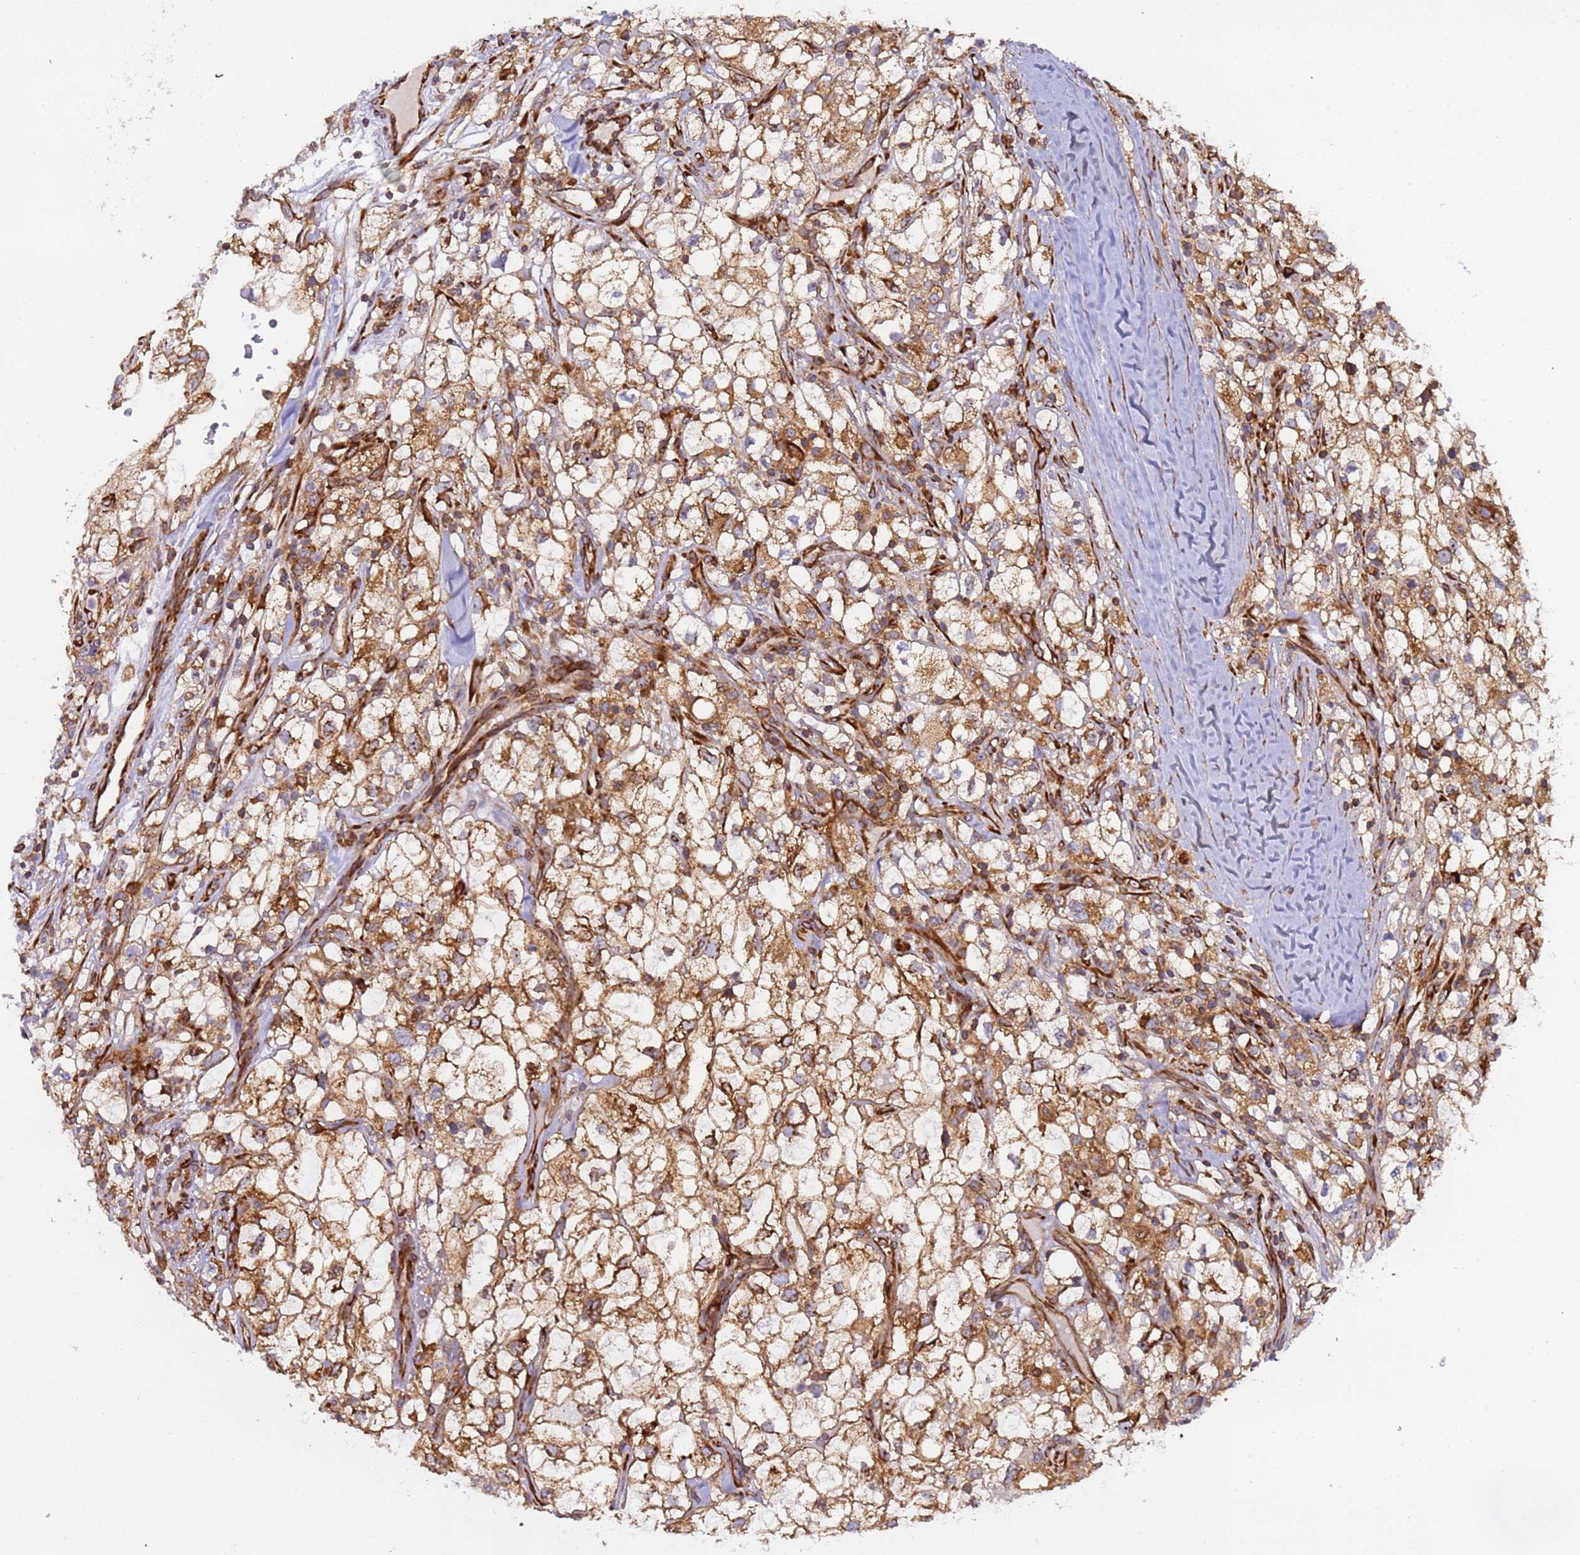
{"staining": {"intensity": "strong", "quantity": ">75%", "location": "cytoplasmic/membranous"}, "tissue": "renal cancer", "cell_type": "Tumor cells", "image_type": "cancer", "snomed": [{"axis": "morphology", "description": "Adenocarcinoma, NOS"}, {"axis": "topography", "description": "Kidney"}], "caption": "Renal cancer was stained to show a protein in brown. There is high levels of strong cytoplasmic/membranous staining in about >75% of tumor cells.", "gene": "RPL36", "patient": {"sex": "male", "age": 59}}